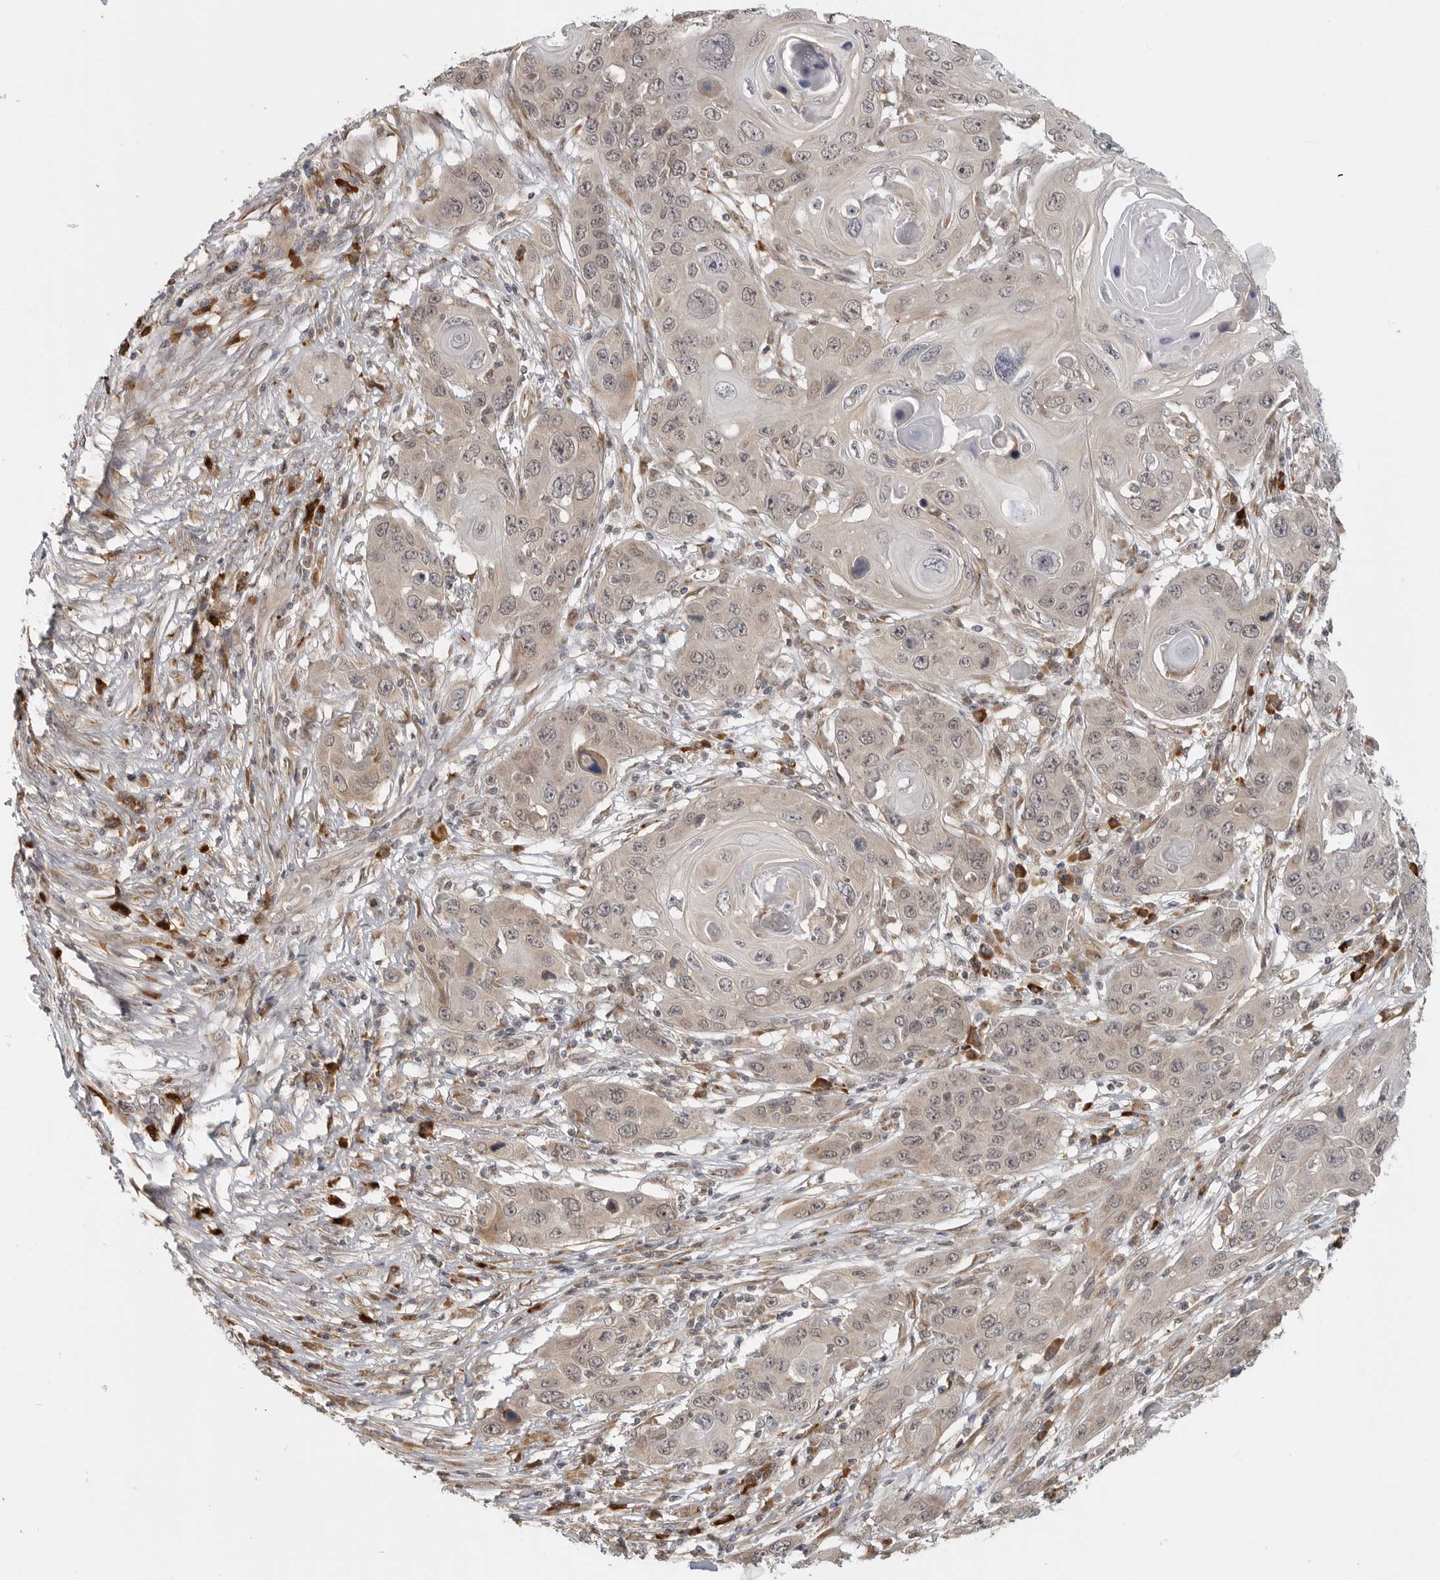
{"staining": {"intensity": "weak", "quantity": "<25%", "location": "nuclear"}, "tissue": "skin cancer", "cell_type": "Tumor cells", "image_type": "cancer", "snomed": [{"axis": "morphology", "description": "Squamous cell carcinoma, NOS"}, {"axis": "topography", "description": "Skin"}], "caption": "DAB immunohistochemical staining of squamous cell carcinoma (skin) exhibits no significant expression in tumor cells.", "gene": "CEP295NL", "patient": {"sex": "male", "age": 55}}